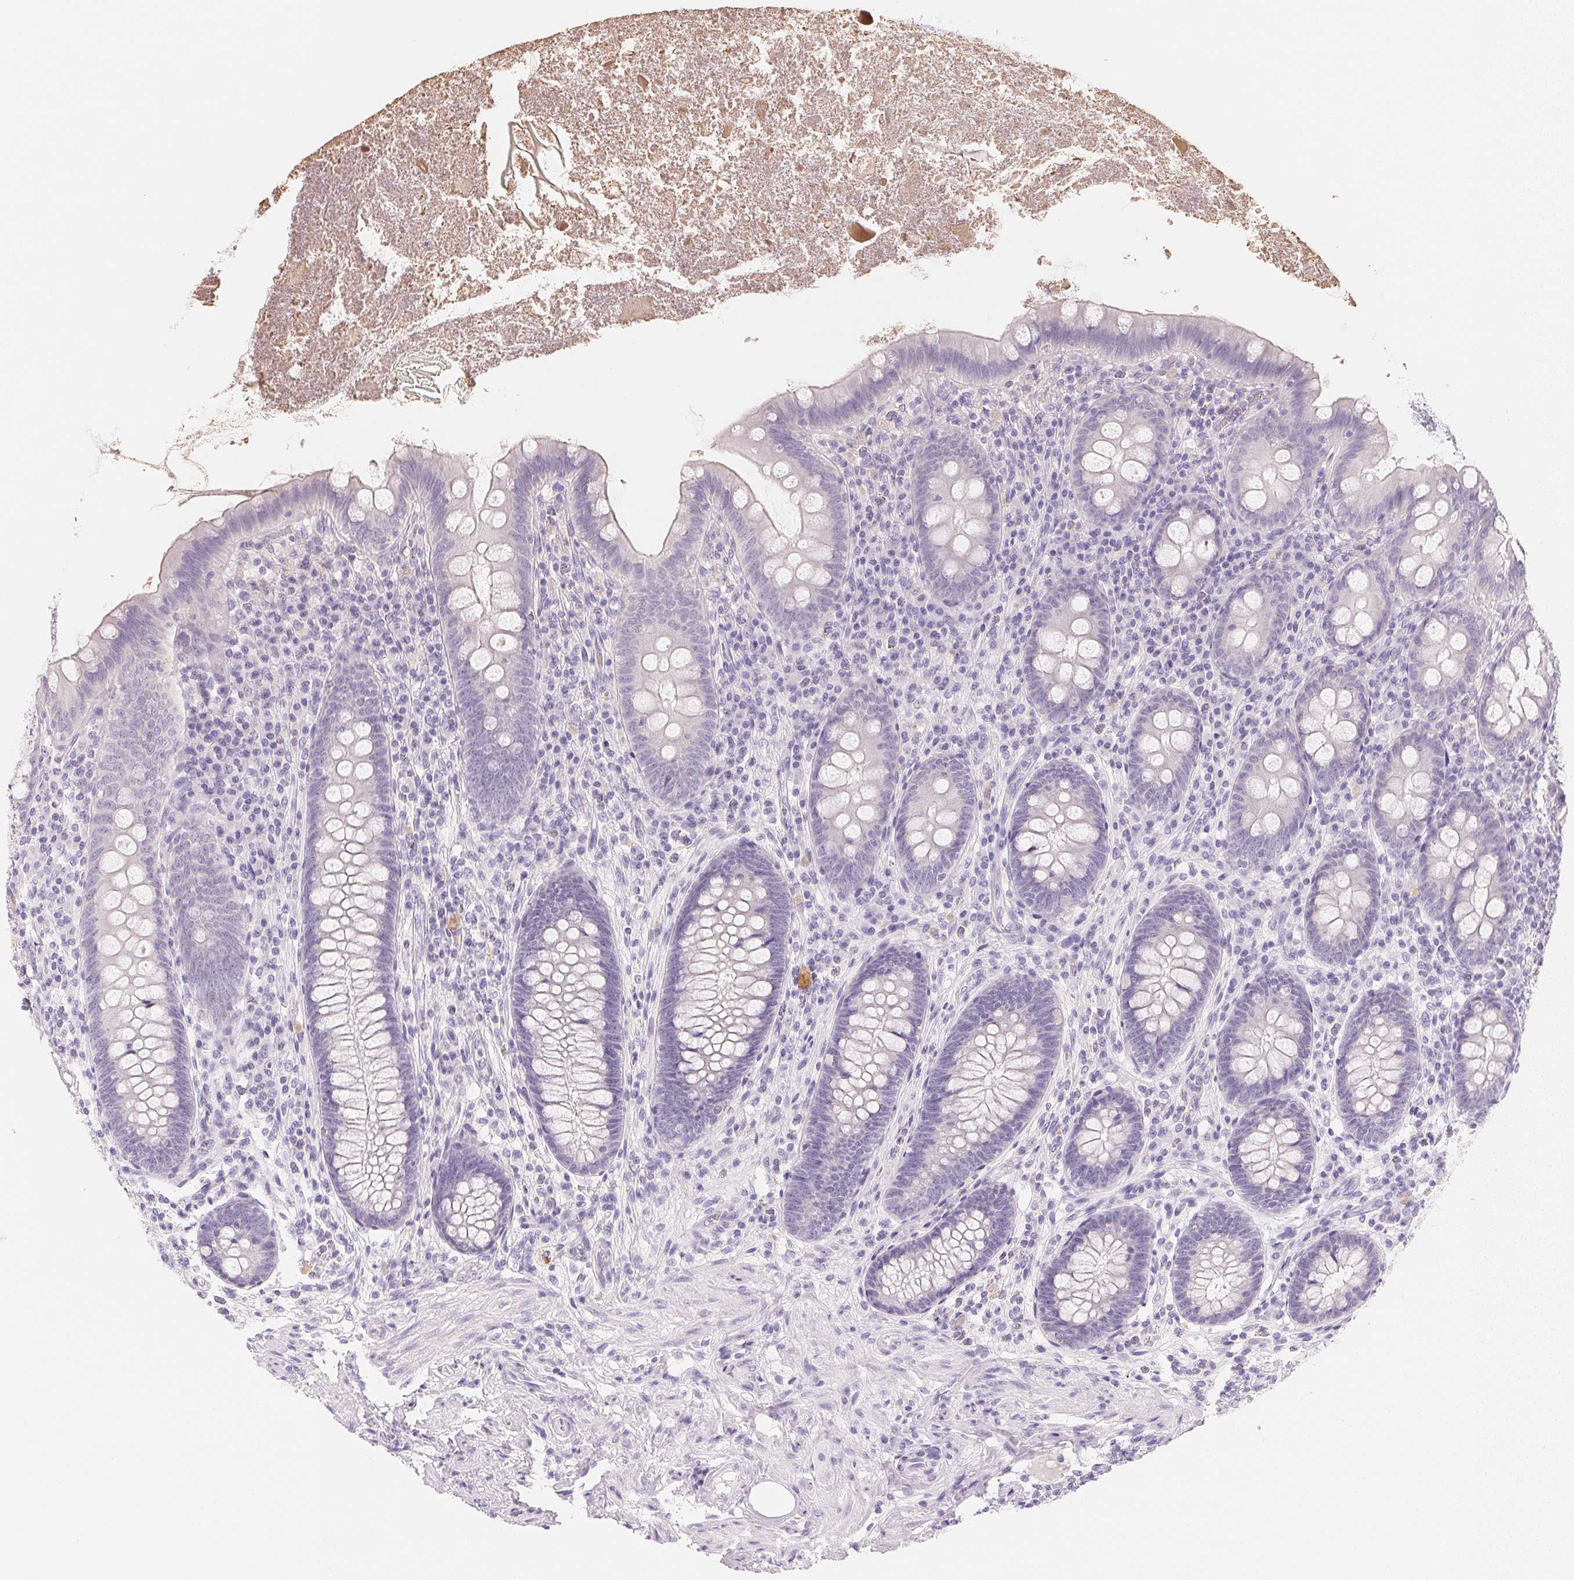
{"staining": {"intensity": "negative", "quantity": "none", "location": "none"}, "tissue": "appendix", "cell_type": "Glandular cells", "image_type": "normal", "snomed": [{"axis": "morphology", "description": "Normal tissue, NOS"}, {"axis": "topography", "description": "Appendix"}], "caption": "The immunohistochemistry photomicrograph has no significant positivity in glandular cells of appendix.", "gene": "ACP3", "patient": {"sex": "male", "age": 71}}